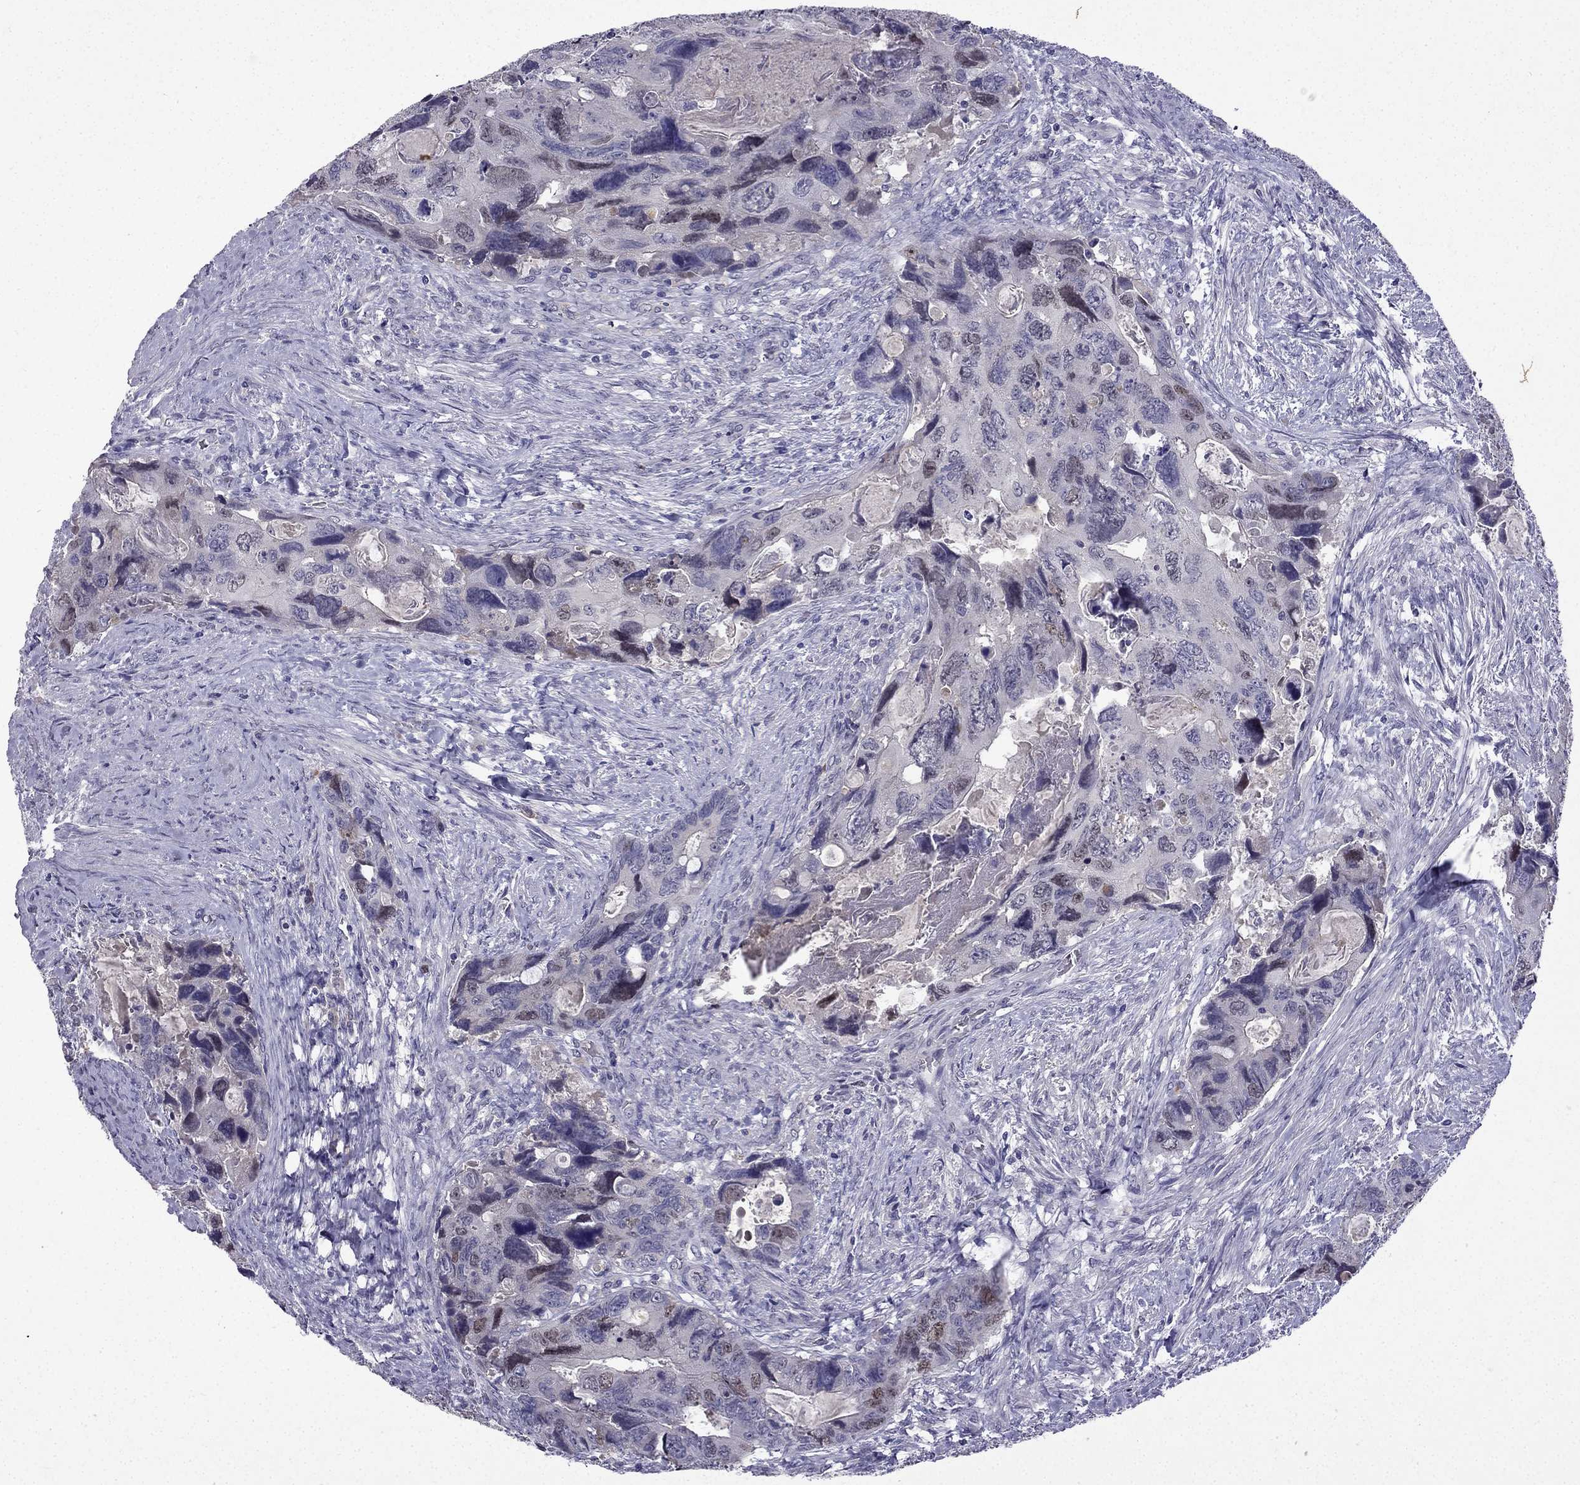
{"staining": {"intensity": "weak", "quantity": "<25%", "location": "nuclear"}, "tissue": "colorectal cancer", "cell_type": "Tumor cells", "image_type": "cancer", "snomed": [{"axis": "morphology", "description": "Adenocarcinoma, NOS"}, {"axis": "topography", "description": "Rectum"}], "caption": "A high-resolution histopathology image shows immunohistochemistry (IHC) staining of adenocarcinoma (colorectal), which reveals no significant expression in tumor cells. (DAB (3,3'-diaminobenzidine) IHC visualized using brightfield microscopy, high magnification).", "gene": "UHRF1", "patient": {"sex": "male", "age": 62}}